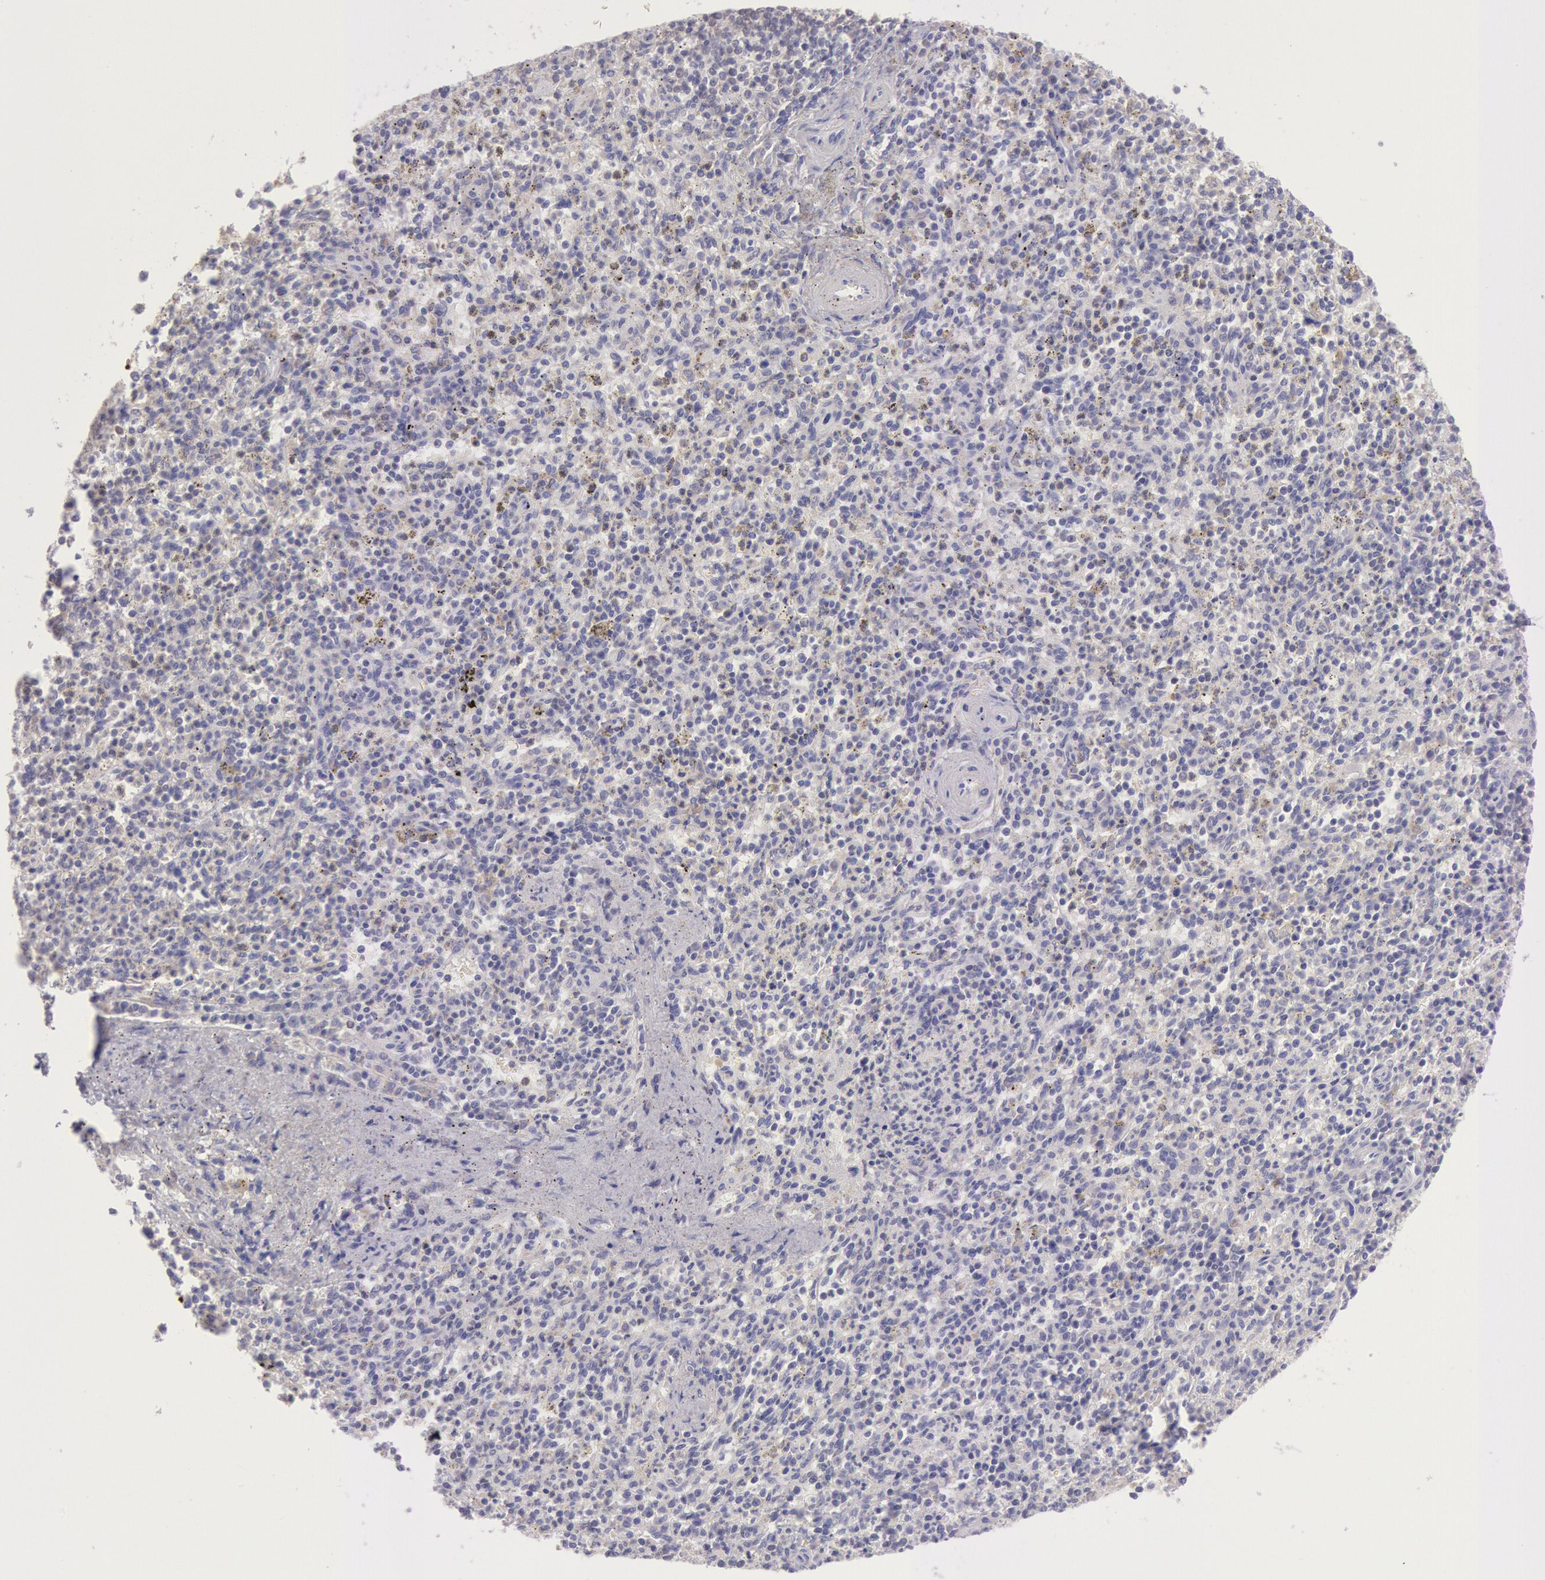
{"staining": {"intensity": "negative", "quantity": "none", "location": "none"}, "tissue": "spleen", "cell_type": "Cells in red pulp", "image_type": "normal", "snomed": [{"axis": "morphology", "description": "Normal tissue, NOS"}, {"axis": "topography", "description": "Spleen"}], "caption": "High magnification brightfield microscopy of unremarkable spleen stained with DAB (3,3'-diaminobenzidine) (brown) and counterstained with hematoxylin (blue): cells in red pulp show no significant expression. Brightfield microscopy of immunohistochemistry (IHC) stained with DAB (brown) and hematoxylin (blue), captured at high magnification.", "gene": "MYH1", "patient": {"sex": "male", "age": 72}}